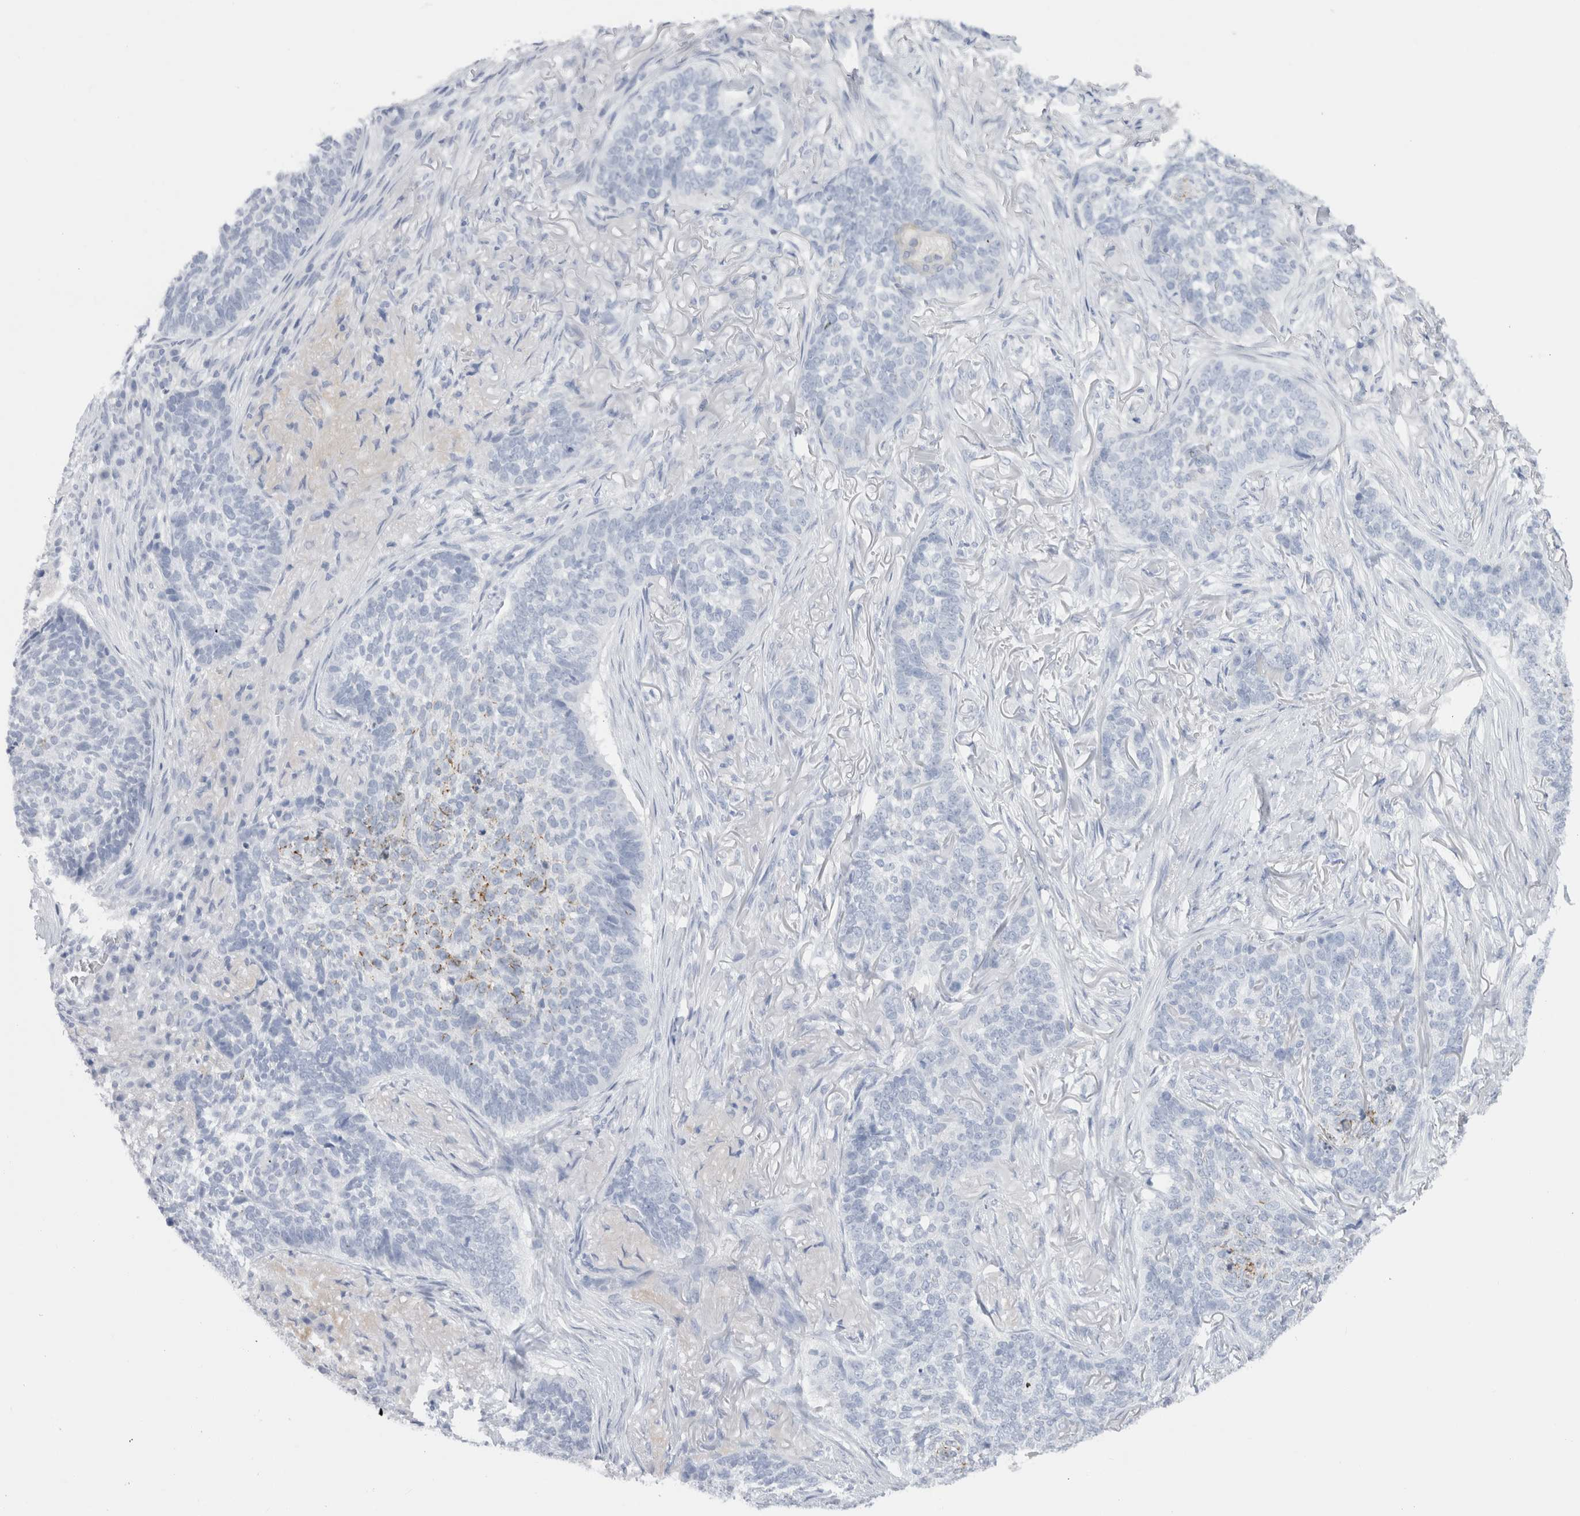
{"staining": {"intensity": "negative", "quantity": "none", "location": "none"}, "tissue": "skin cancer", "cell_type": "Tumor cells", "image_type": "cancer", "snomed": [{"axis": "morphology", "description": "Basal cell carcinoma"}, {"axis": "topography", "description": "Skin"}], "caption": "A photomicrograph of skin cancer stained for a protein reveals no brown staining in tumor cells.", "gene": "C9orf50", "patient": {"sex": "male", "age": 85}}